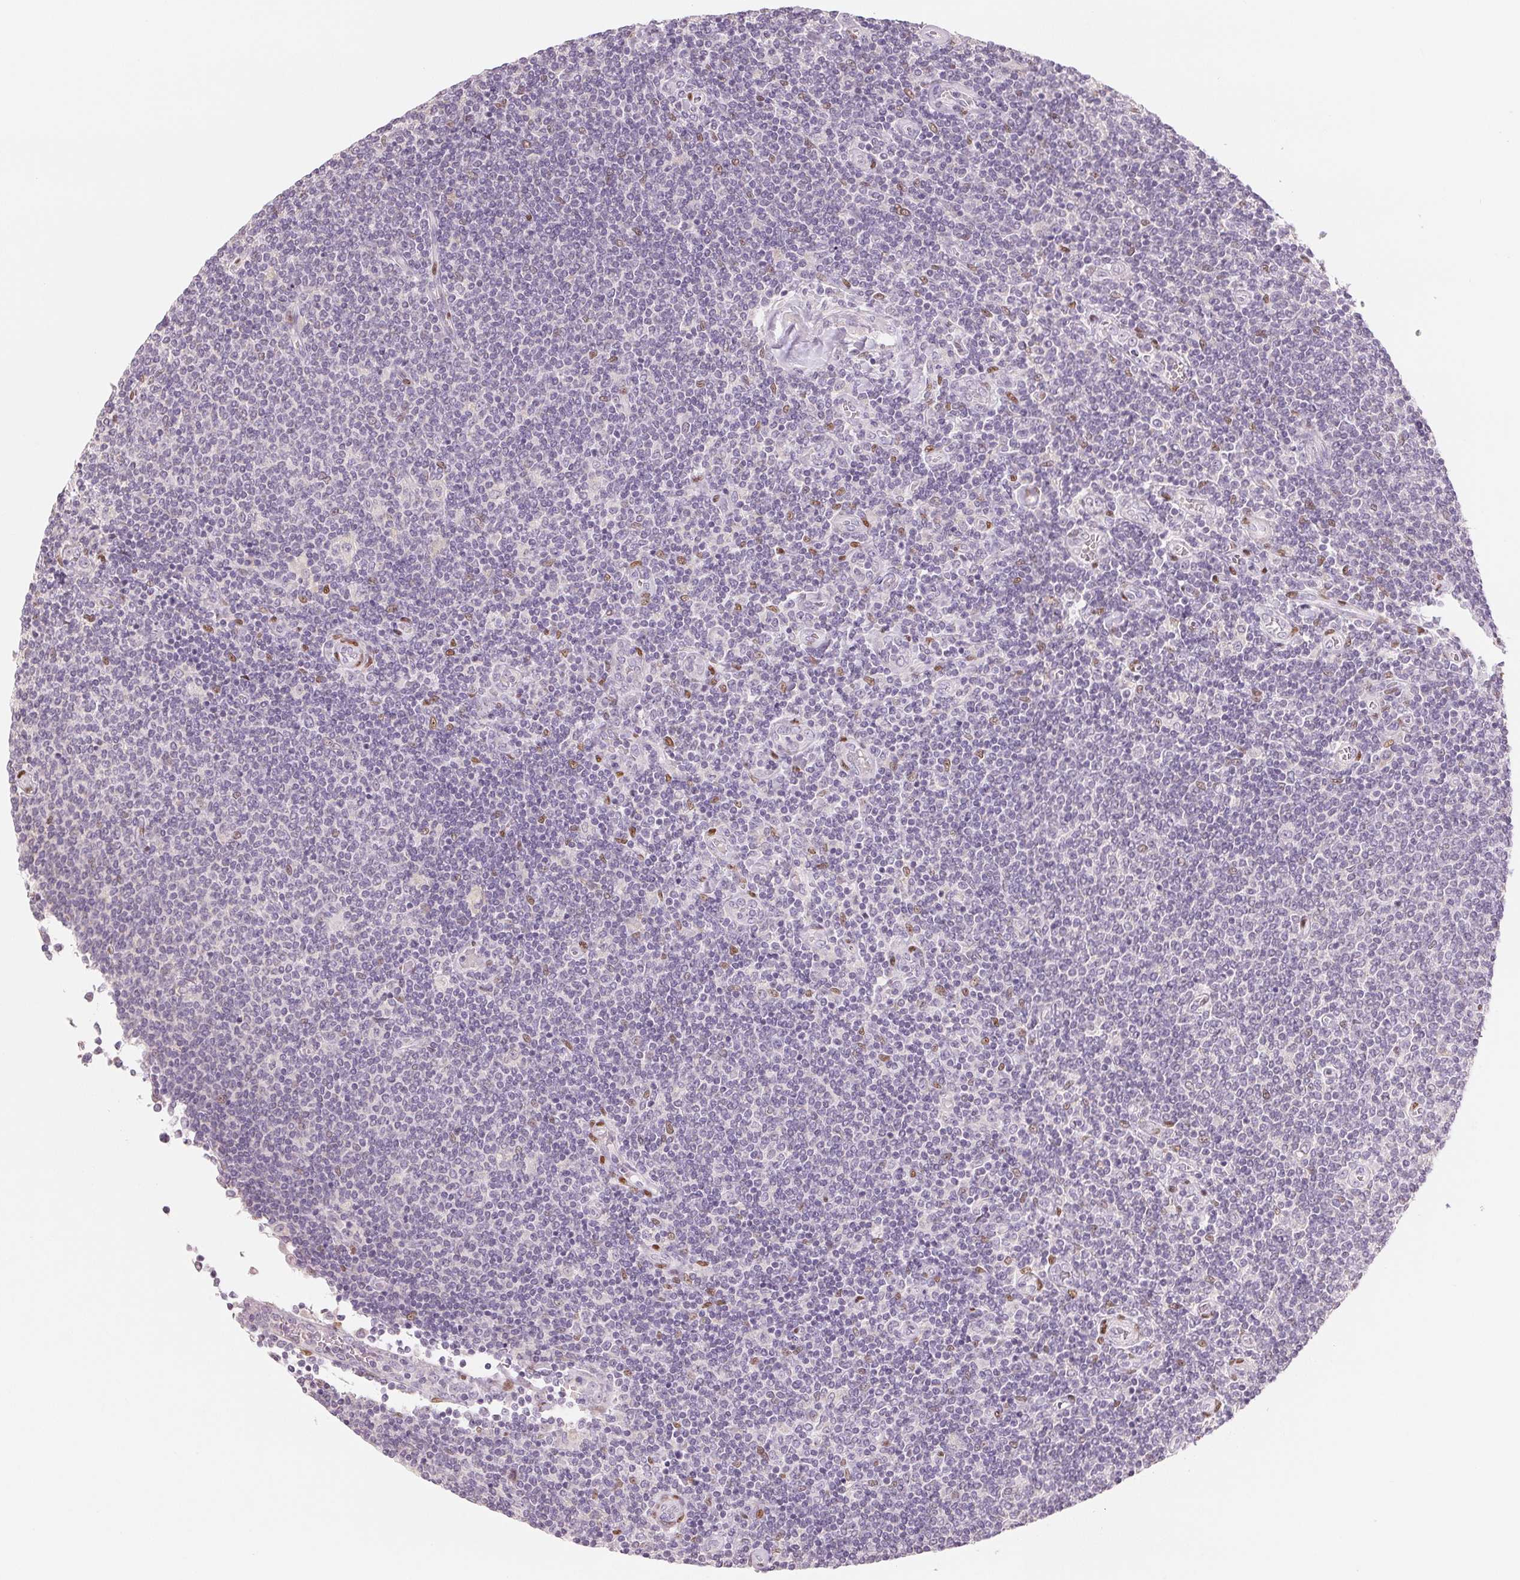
{"staining": {"intensity": "negative", "quantity": "none", "location": "none"}, "tissue": "lymphoma", "cell_type": "Tumor cells", "image_type": "cancer", "snomed": [{"axis": "morphology", "description": "Malignant lymphoma, non-Hodgkin's type, Low grade"}, {"axis": "topography", "description": "Lymph node"}], "caption": "The histopathology image shows no staining of tumor cells in low-grade malignant lymphoma, non-Hodgkin's type.", "gene": "SMARCD3", "patient": {"sex": "male", "age": 52}}